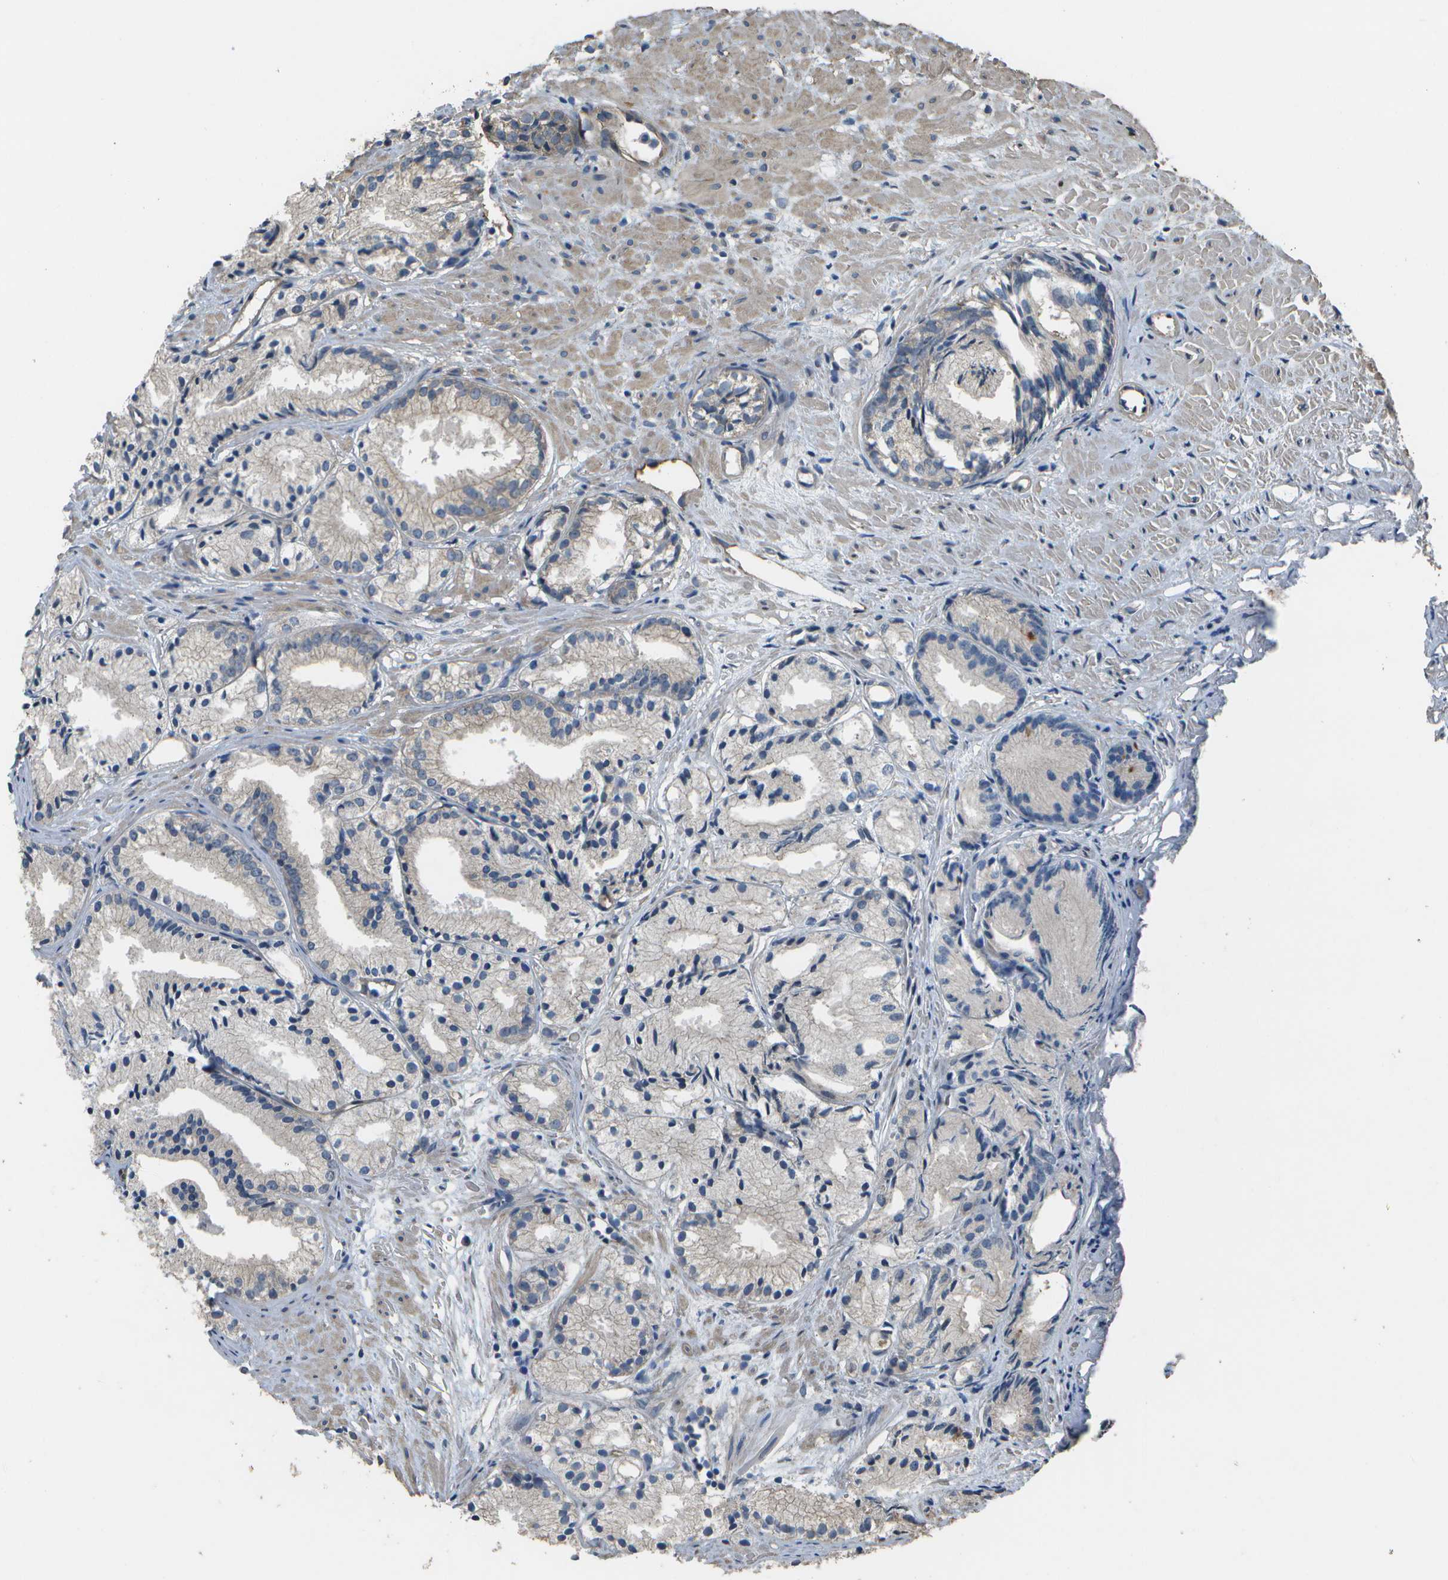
{"staining": {"intensity": "negative", "quantity": "none", "location": "none"}, "tissue": "prostate cancer", "cell_type": "Tumor cells", "image_type": "cancer", "snomed": [{"axis": "morphology", "description": "Adenocarcinoma, Low grade"}, {"axis": "topography", "description": "Prostate"}], "caption": "Histopathology image shows no significant protein staining in tumor cells of prostate cancer (adenocarcinoma (low-grade)).", "gene": "CLNS1A", "patient": {"sex": "male", "age": 72}}